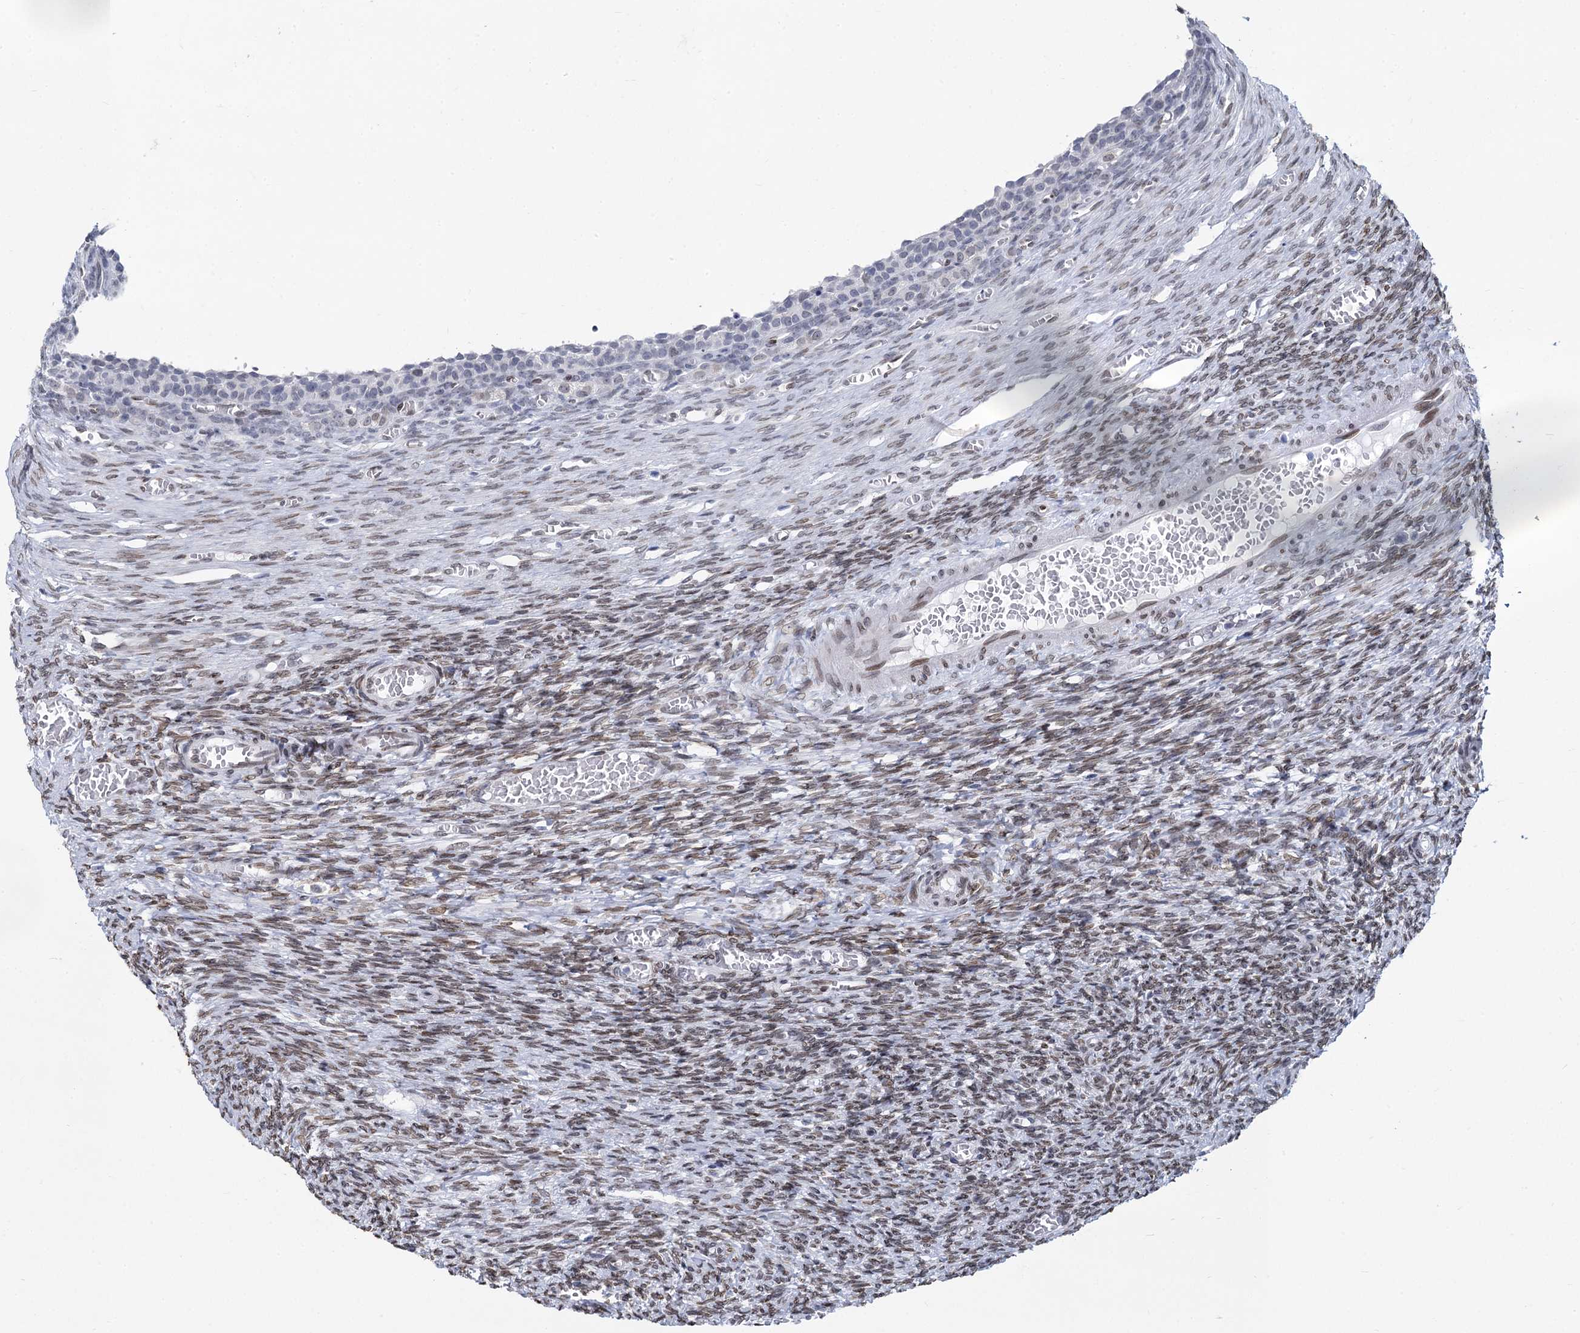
{"staining": {"intensity": "weak", "quantity": ">75%", "location": "nuclear"}, "tissue": "ovary", "cell_type": "Follicle cells", "image_type": "normal", "snomed": [{"axis": "morphology", "description": "Normal tissue, NOS"}, {"axis": "topography", "description": "Ovary"}], "caption": "Follicle cells reveal low levels of weak nuclear positivity in approximately >75% of cells in unremarkable ovary. (DAB = brown stain, brightfield microscopy at high magnification).", "gene": "PRSS35", "patient": {"sex": "female", "age": 27}}